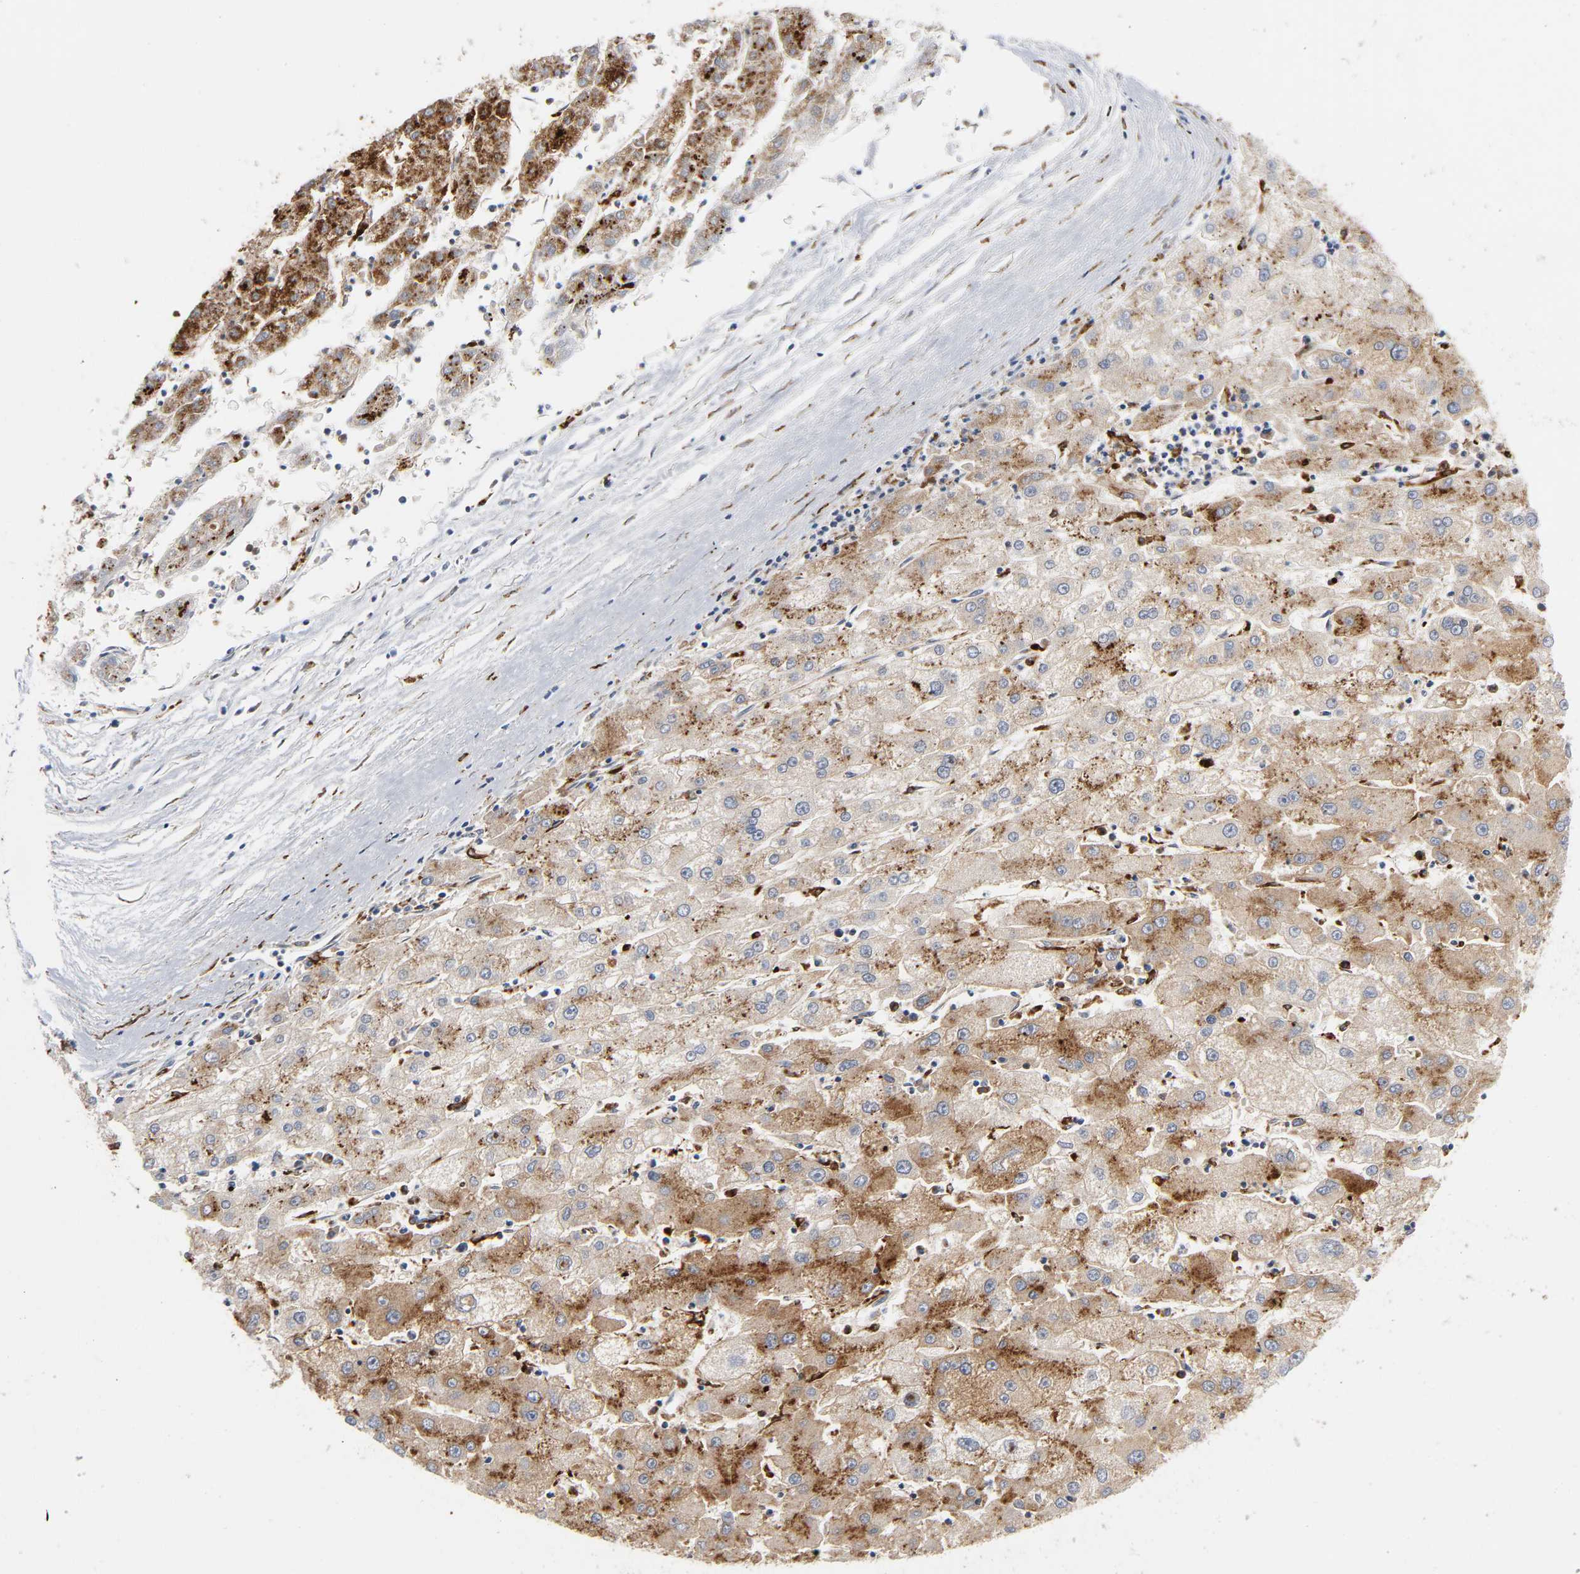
{"staining": {"intensity": "moderate", "quantity": ">75%", "location": "cytoplasmic/membranous"}, "tissue": "liver cancer", "cell_type": "Tumor cells", "image_type": "cancer", "snomed": [{"axis": "morphology", "description": "Carcinoma, Hepatocellular, NOS"}, {"axis": "topography", "description": "Liver"}], "caption": "Immunohistochemical staining of liver hepatocellular carcinoma exhibits medium levels of moderate cytoplasmic/membranous protein positivity in about >75% of tumor cells.", "gene": "PSAP", "patient": {"sex": "male", "age": 72}}